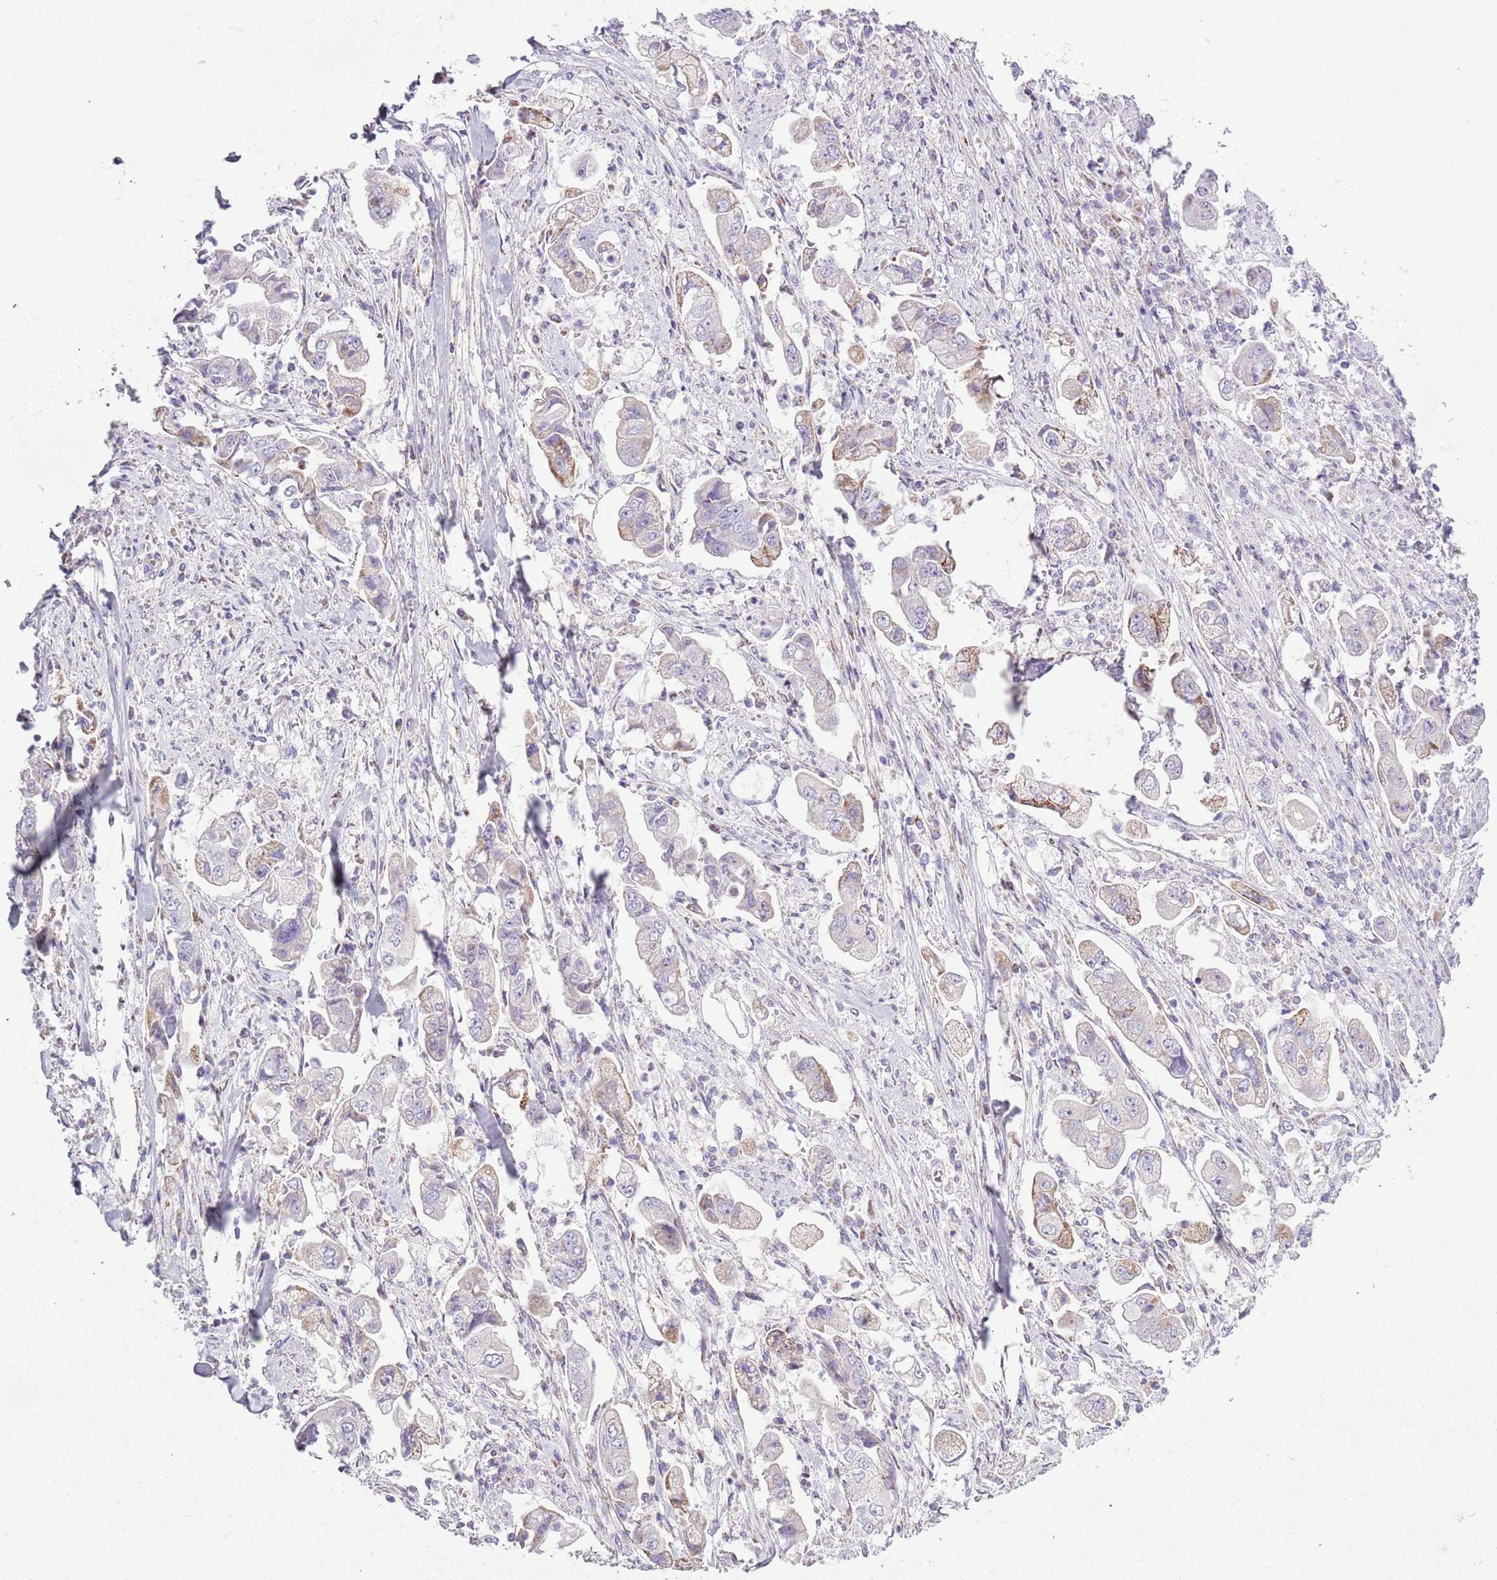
{"staining": {"intensity": "moderate", "quantity": "<25%", "location": "cytoplasmic/membranous"}, "tissue": "stomach cancer", "cell_type": "Tumor cells", "image_type": "cancer", "snomed": [{"axis": "morphology", "description": "Adenocarcinoma, NOS"}, {"axis": "topography", "description": "Stomach"}], "caption": "IHC histopathology image of neoplastic tissue: human adenocarcinoma (stomach) stained using immunohistochemistry (IHC) displays low levels of moderate protein expression localized specifically in the cytoplasmic/membranous of tumor cells, appearing as a cytoplasmic/membranous brown color.", "gene": "ATP6V1B1", "patient": {"sex": "male", "age": 62}}